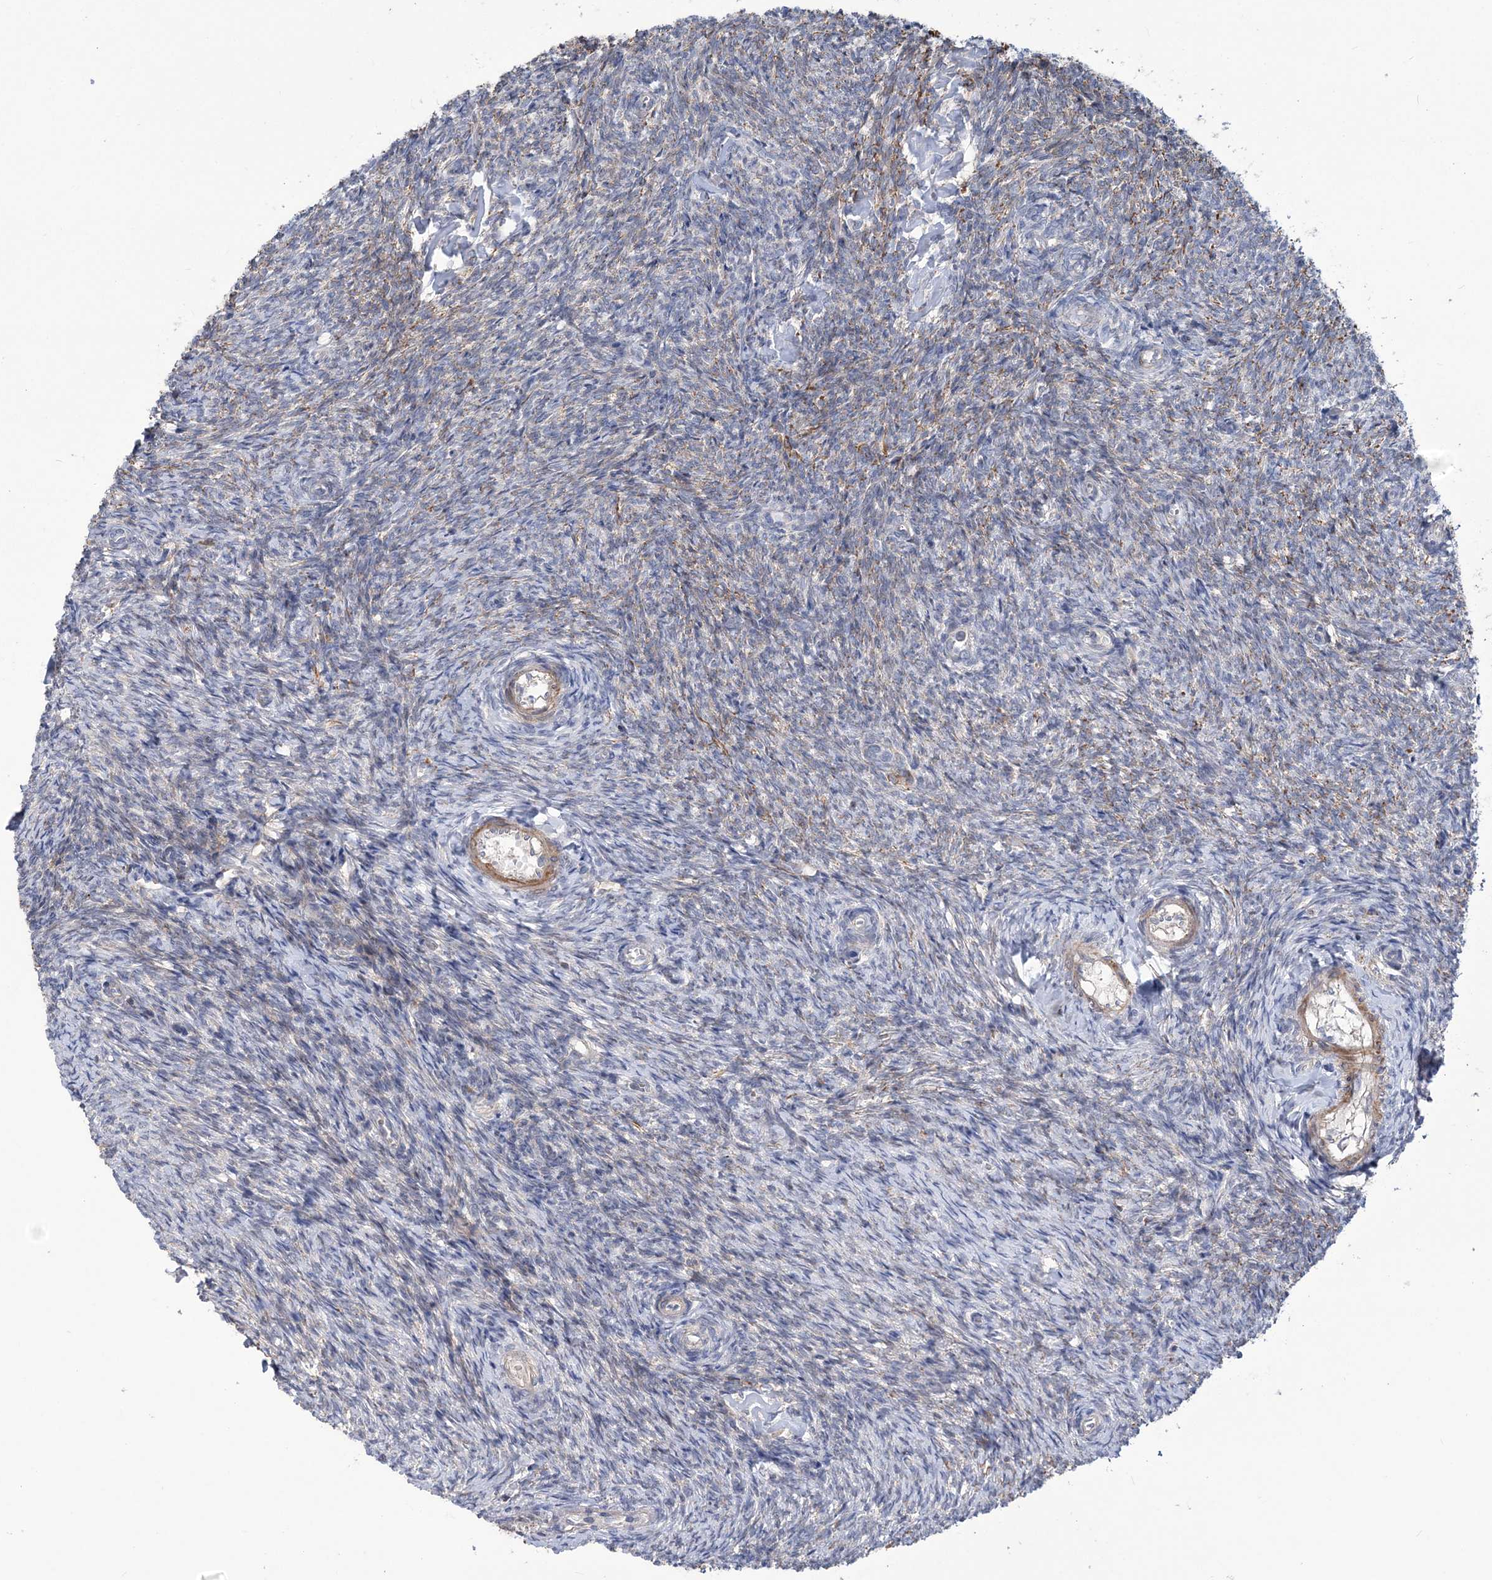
{"staining": {"intensity": "negative", "quantity": "none", "location": "none"}, "tissue": "ovary", "cell_type": "Ovarian stroma cells", "image_type": "normal", "snomed": [{"axis": "morphology", "description": "Normal tissue, NOS"}, {"axis": "topography", "description": "Ovary"}], "caption": "IHC of unremarkable human ovary displays no expression in ovarian stroma cells. The staining was performed using DAB (3,3'-diaminobenzidine) to visualize the protein expression in brown, while the nuclei were stained in blue with hematoxylin (Magnification: 20x).", "gene": "PPP2R2B", "patient": {"sex": "female", "age": 44}}